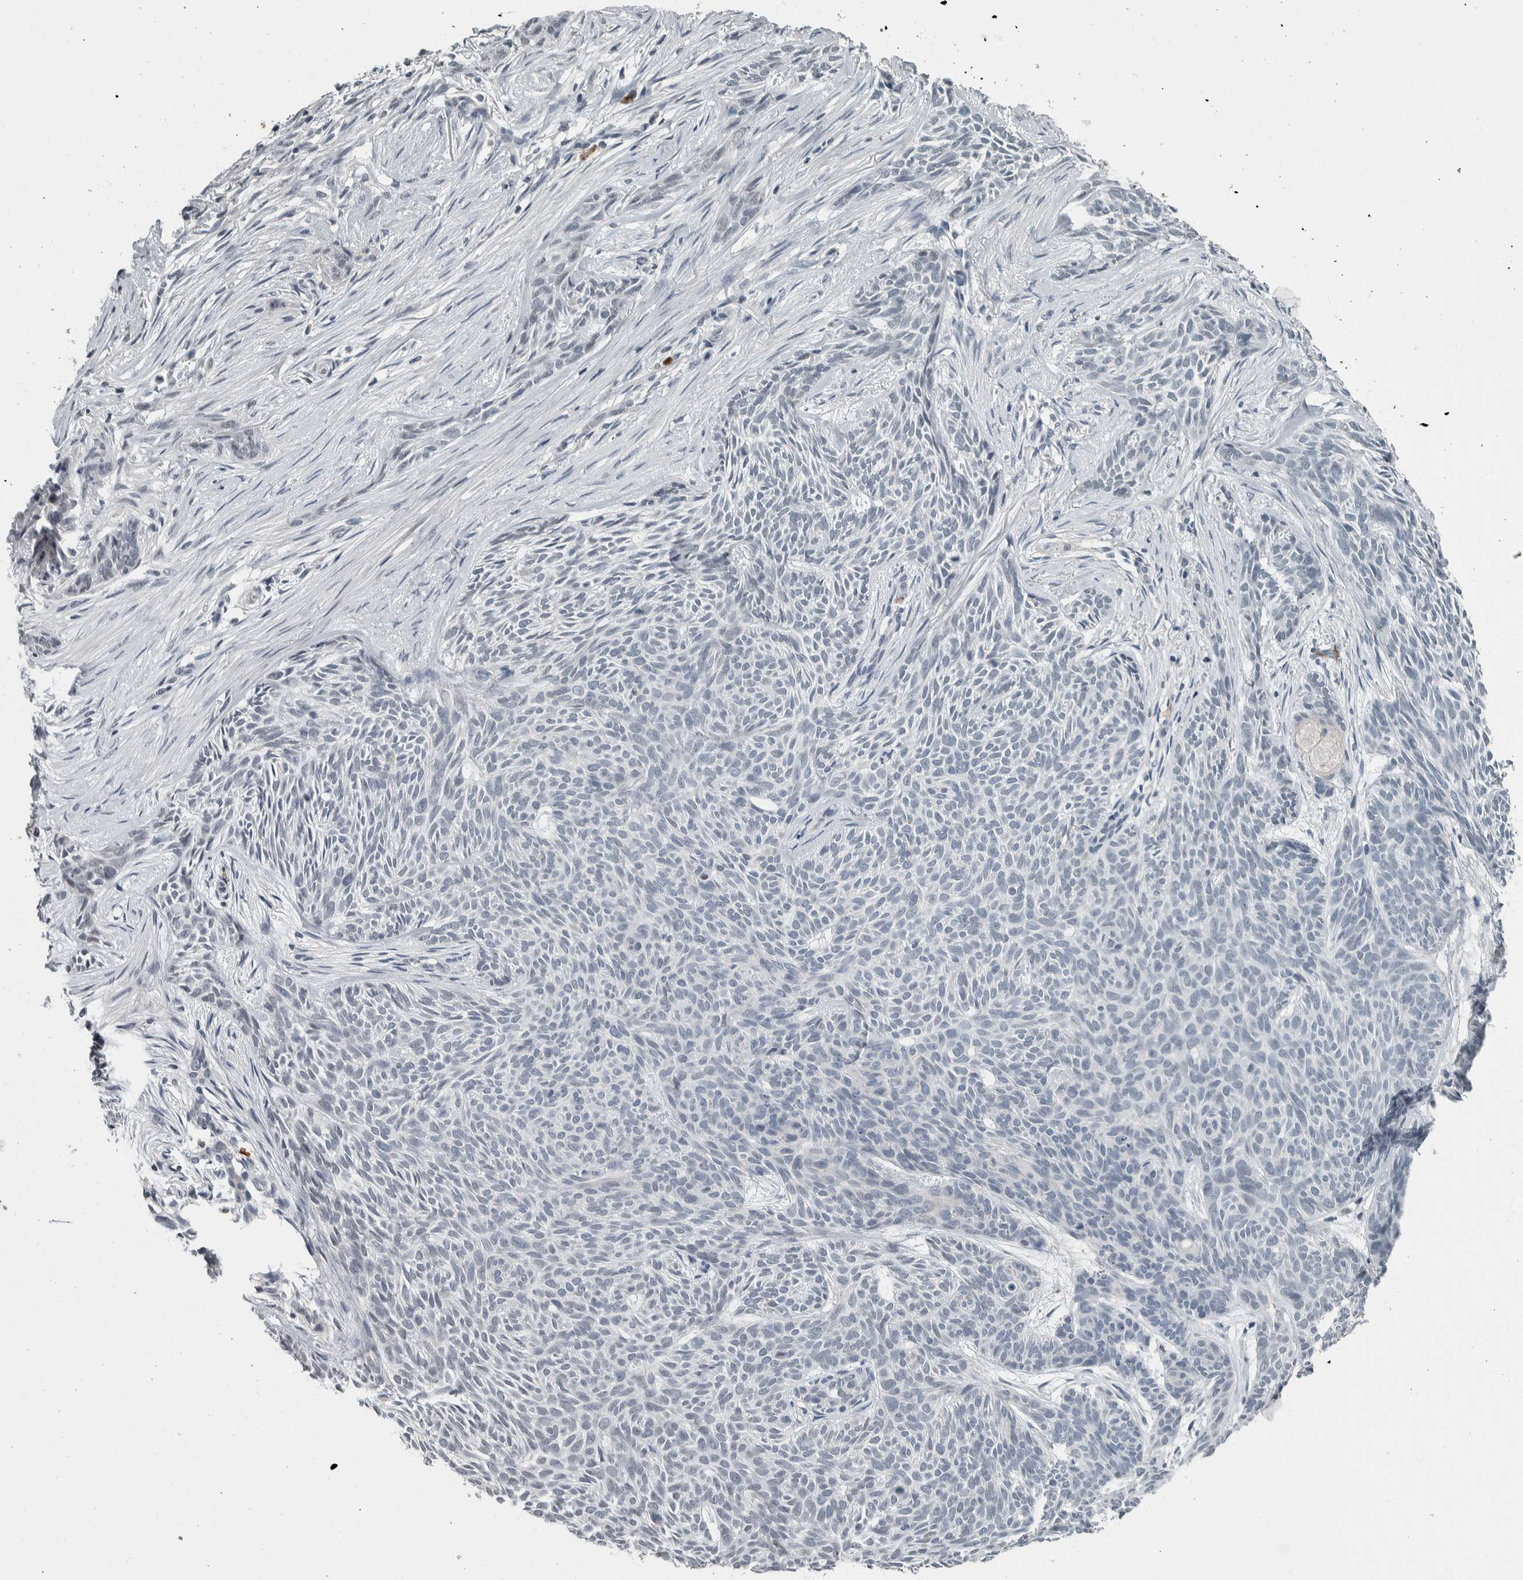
{"staining": {"intensity": "negative", "quantity": "none", "location": "none"}, "tissue": "skin cancer", "cell_type": "Tumor cells", "image_type": "cancer", "snomed": [{"axis": "morphology", "description": "Basal cell carcinoma"}, {"axis": "topography", "description": "Skin"}], "caption": "Skin cancer (basal cell carcinoma) was stained to show a protein in brown. There is no significant staining in tumor cells.", "gene": "CAVIN4", "patient": {"sex": "female", "age": 59}}